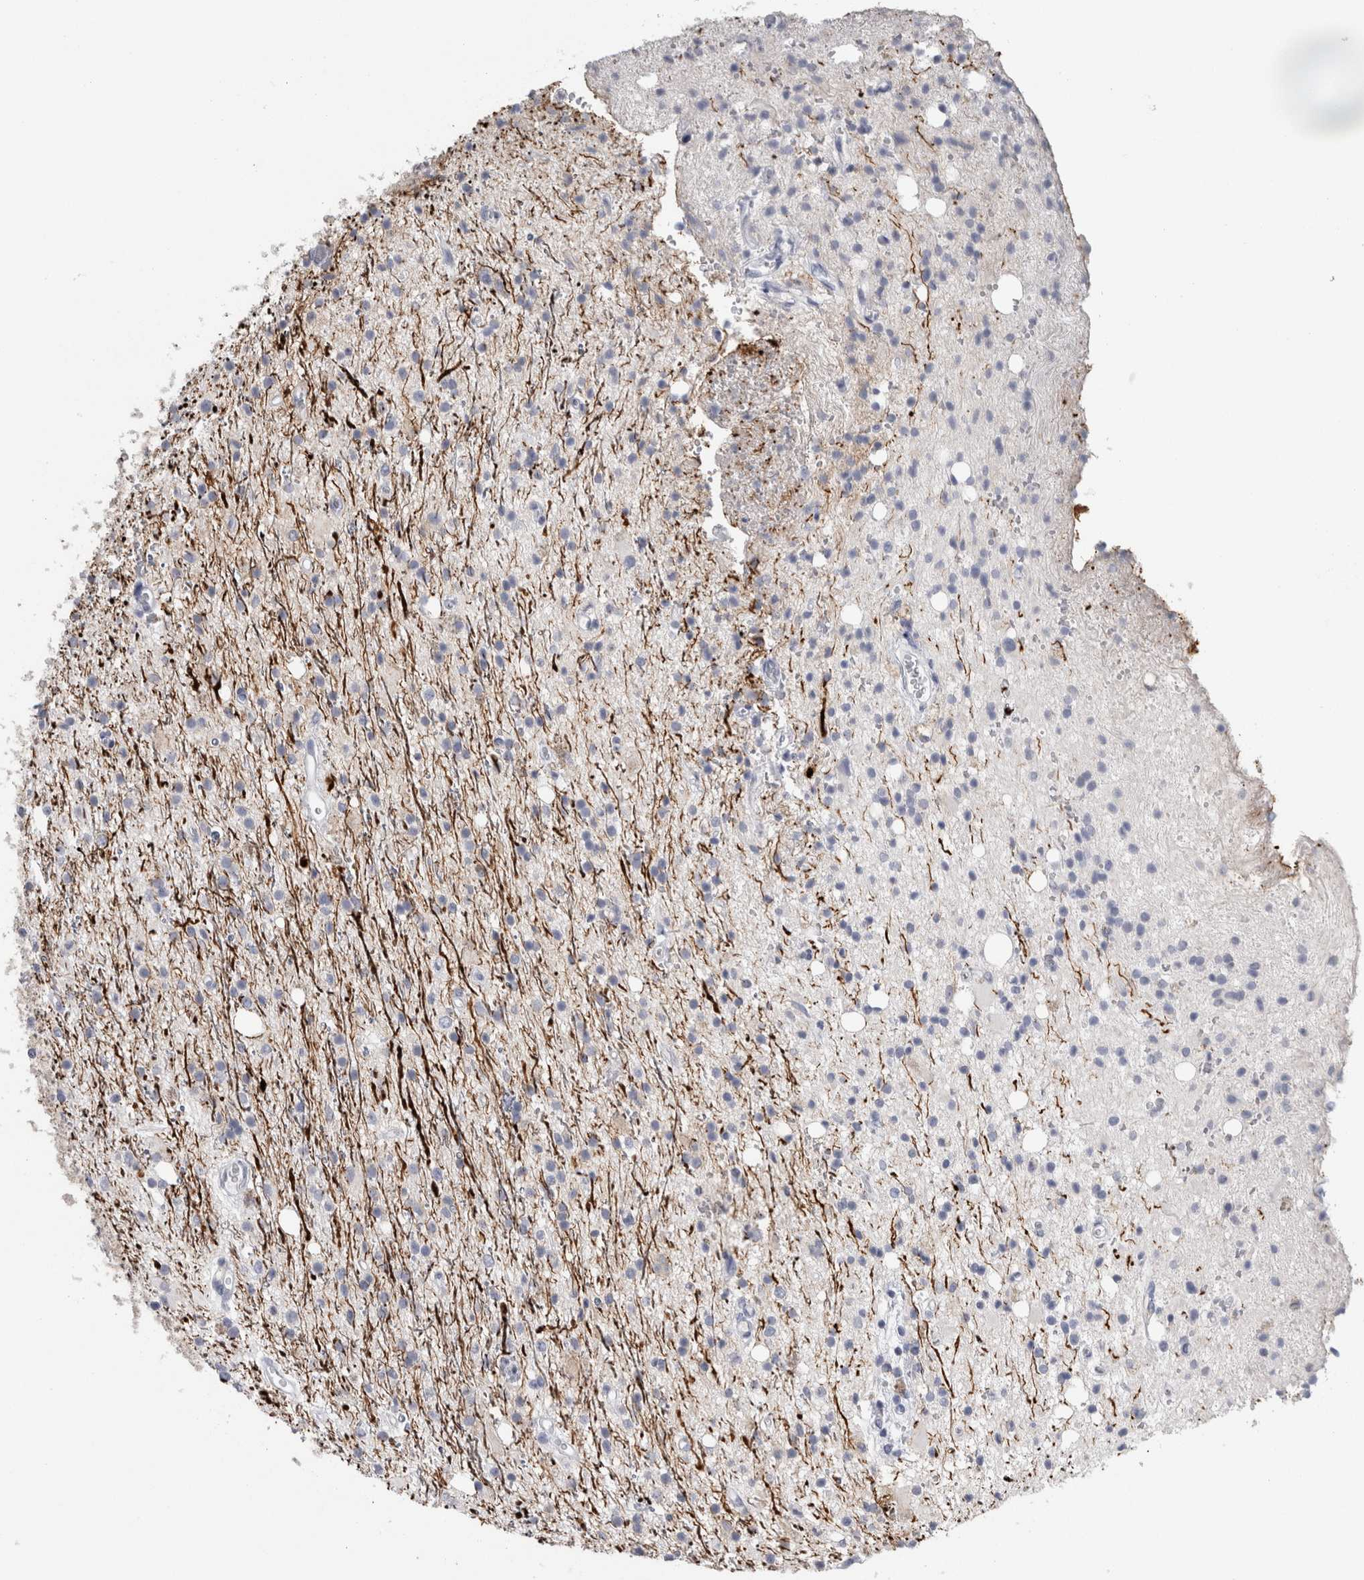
{"staining": {"intensity": "negative", "quantity": "none", "location": "none"}, "tissue": "glioma", "cell_type": "Tumor cells", "image_type": "cancer", "snomed": [{"axis": "morphology", "description": "Glioma, malignant, High grade"}, {"axis": "topography", "description": "Brain"}], "caption": "A histopathology image of malignant high-grade glioma stained for a protein reveals no brown staining in tumor cells.", "gene": "NEFM", "patient": {"sex": "male", "age": 47}}